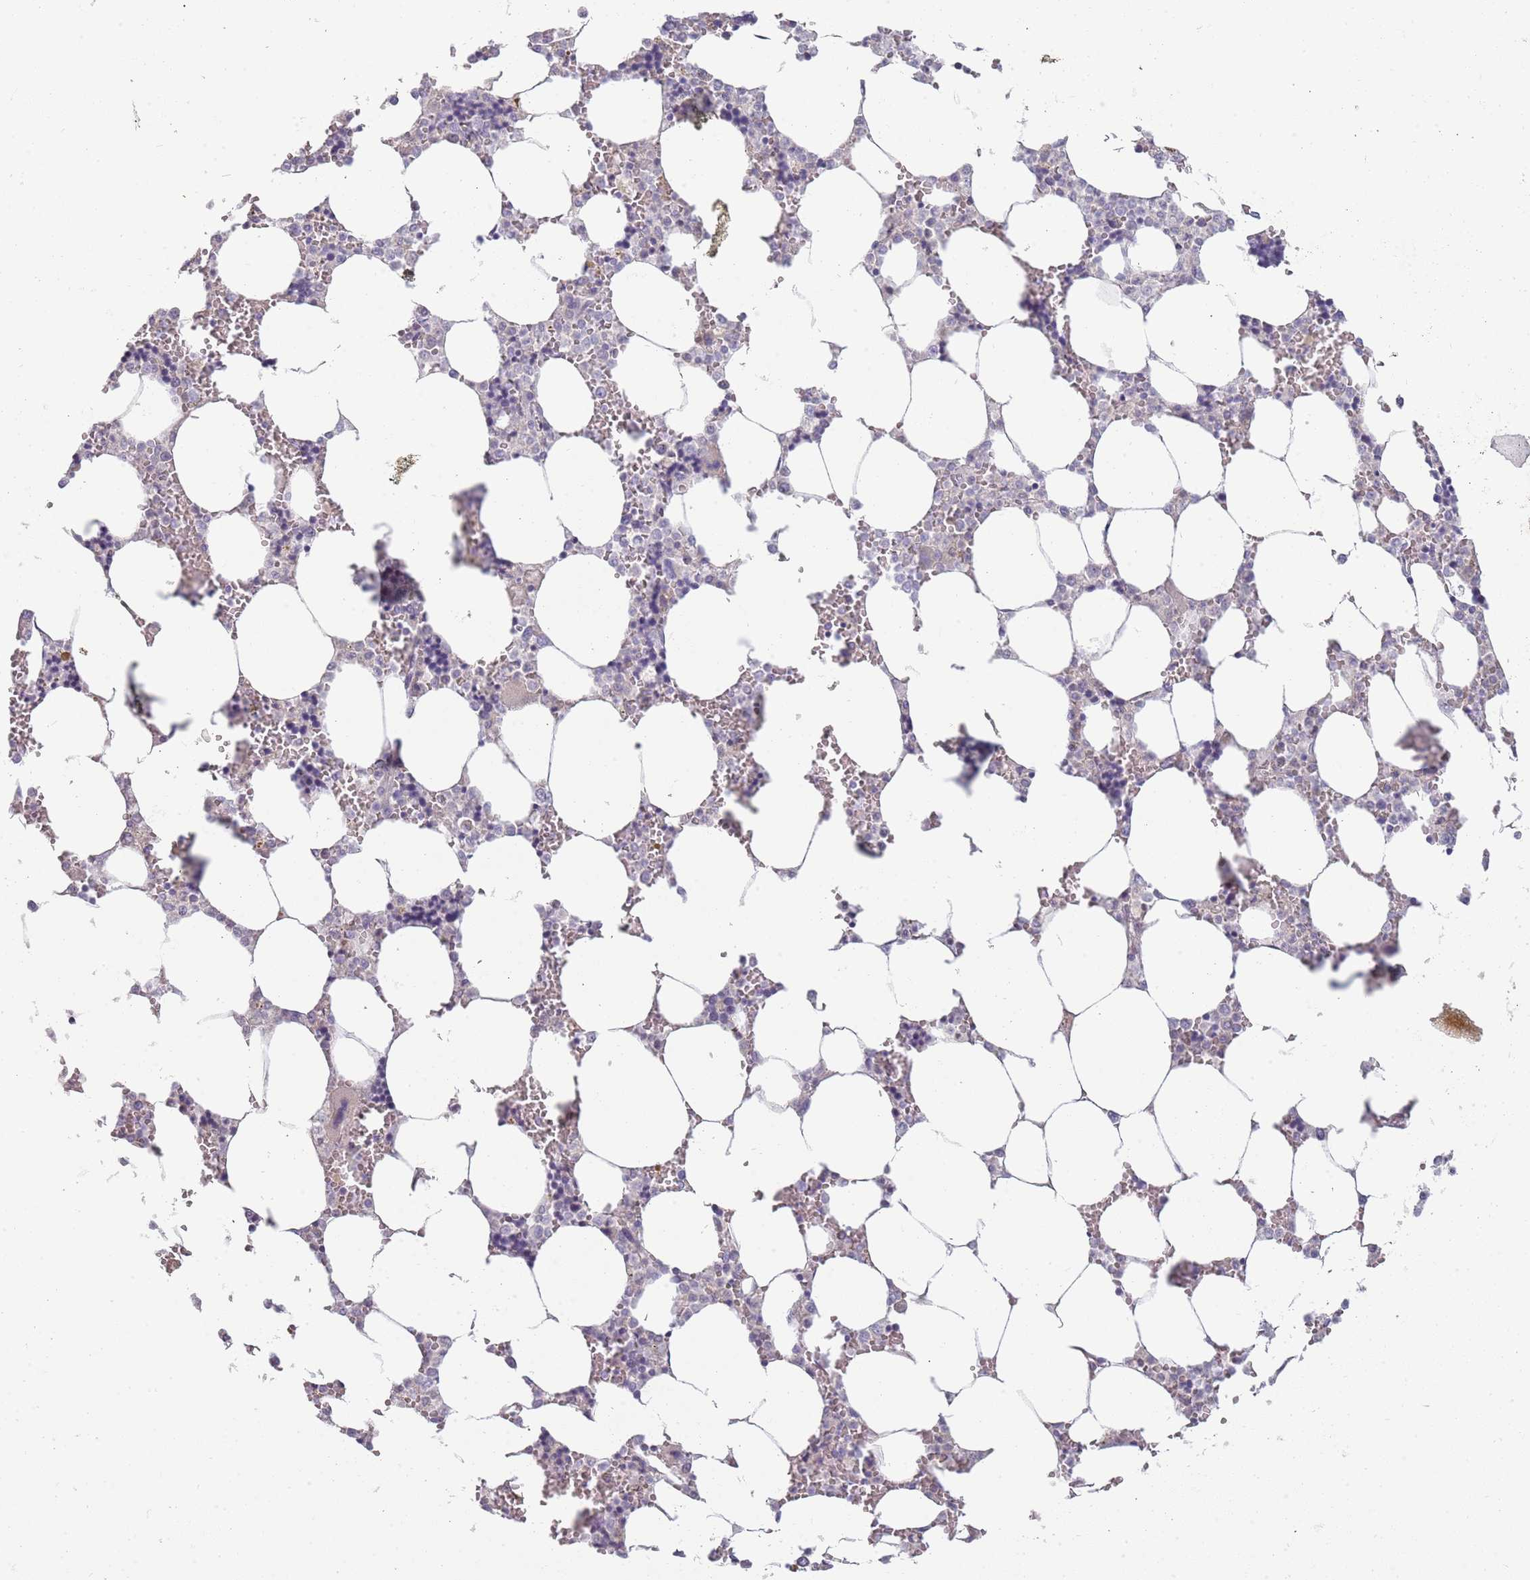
{"staining": {"intensity": "negative", "quantity": "none", "location": "none"}, "tissue": "bone marrow", "cell_type": "Hematopoietic cells", "image_type": "normal", "snomed": [{"axis": "morphology", "description": "Normal tissue, NOS"}, {"axis": "topography", "description": "Bone marrow"}], "caption": "Immunohistochemical staining of unremarkable bone marrow shows no significant positivity in hematopoietic cells. The staining is performed using DAB brown chromogen with nuclei counter-stained in using hematoxylin.", "gene": "TNFRSF6B", "patient": {"sex": "male", "age": 64}}